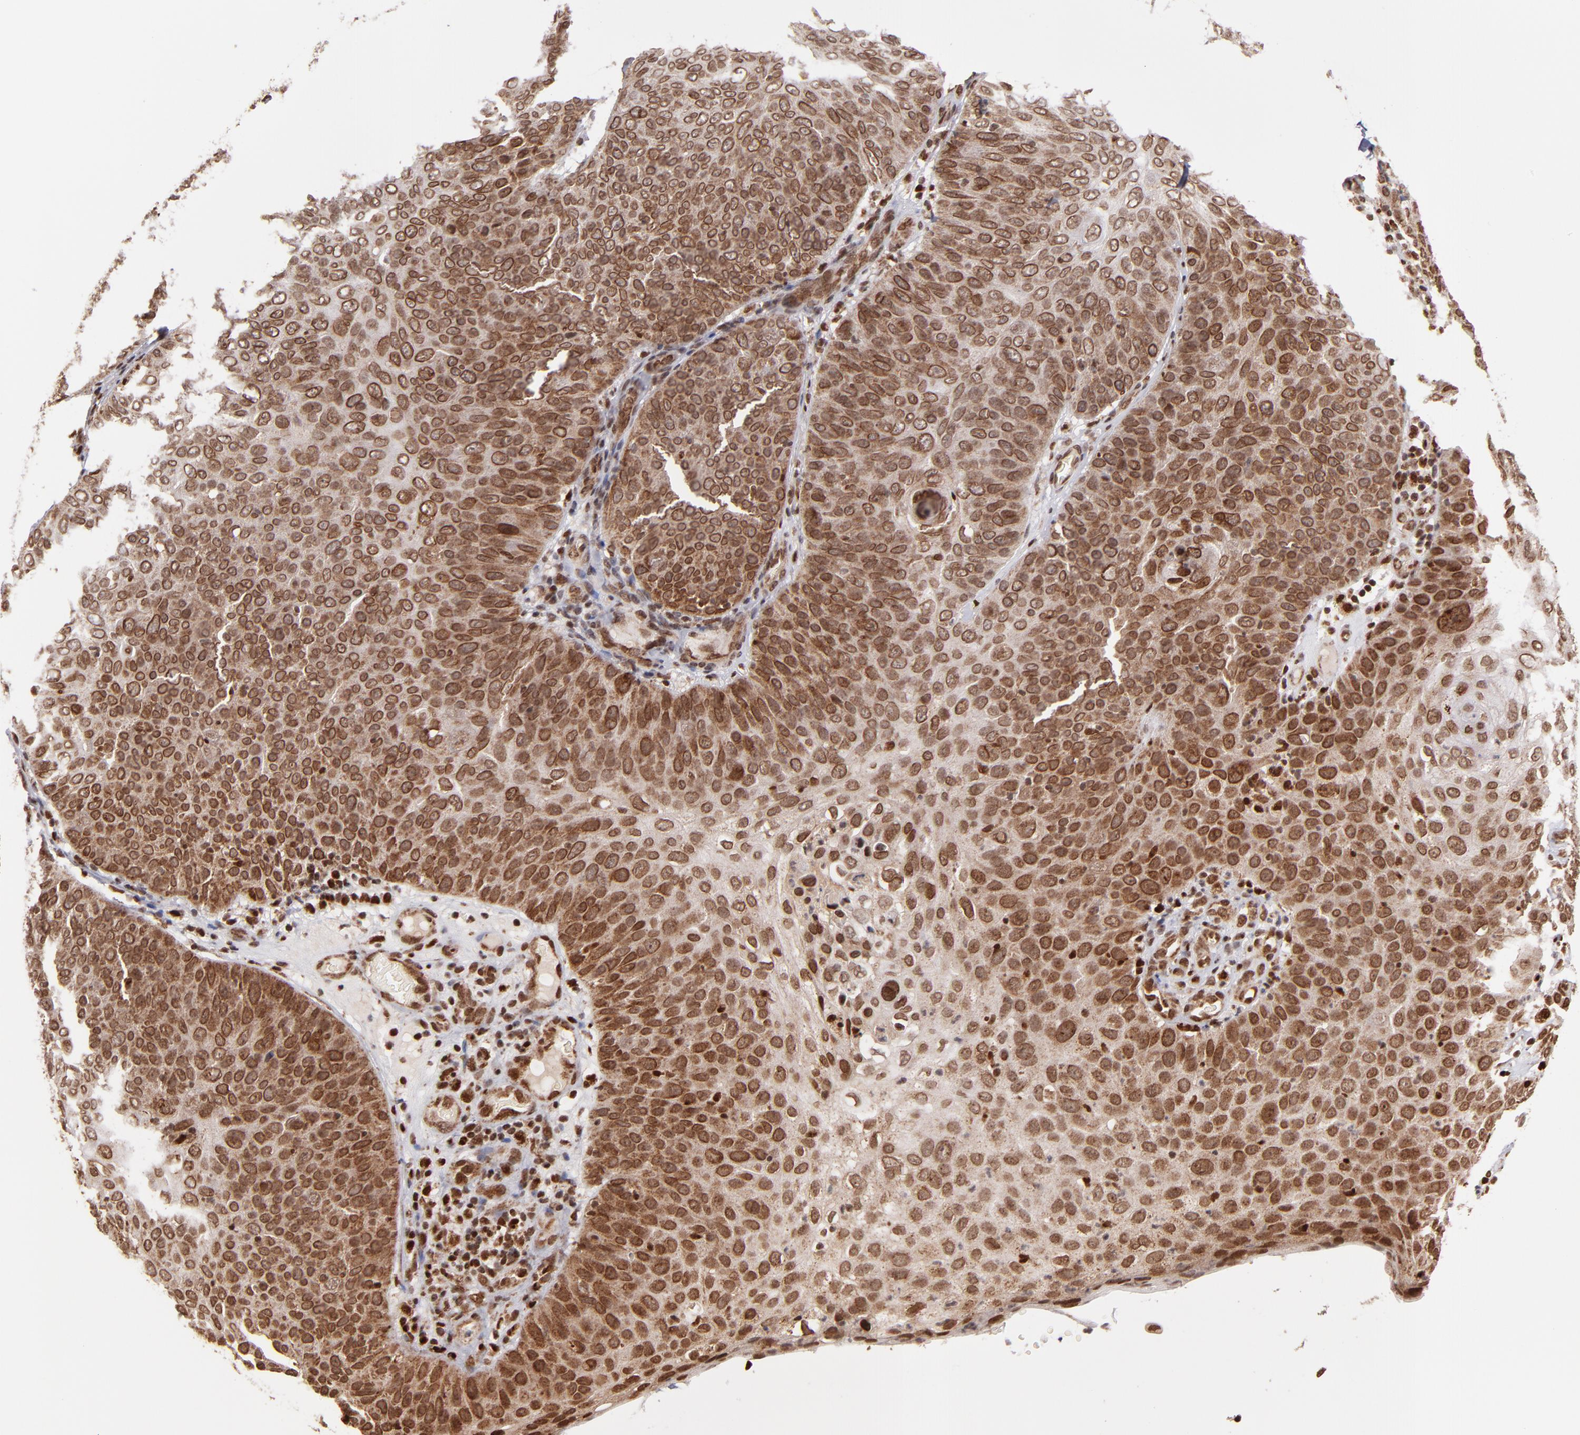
{"staining": {"intensity": "strong", "quantity": ">75%", "location": "cytoplasmic/membranous,nuclear"}, "tissue": "skin cancer", "cell_type": "Tumor cells", "image_type": "cancer", "snomed": [{"axis": "morphology", "description": "Squamous cell carcinoma, NOS"}, {"axis": "topography", "description": "Skin"}], "caption": "The image exhibits immunohistochemical staining of squamous cell carcinoma (skin). There is strong cytoplasmic/membranous and nuclear expression is appreciated in about >75% of tumor cells.", "gene": "TOP1MT", "patient": {"sex": "male", "age": 87}}